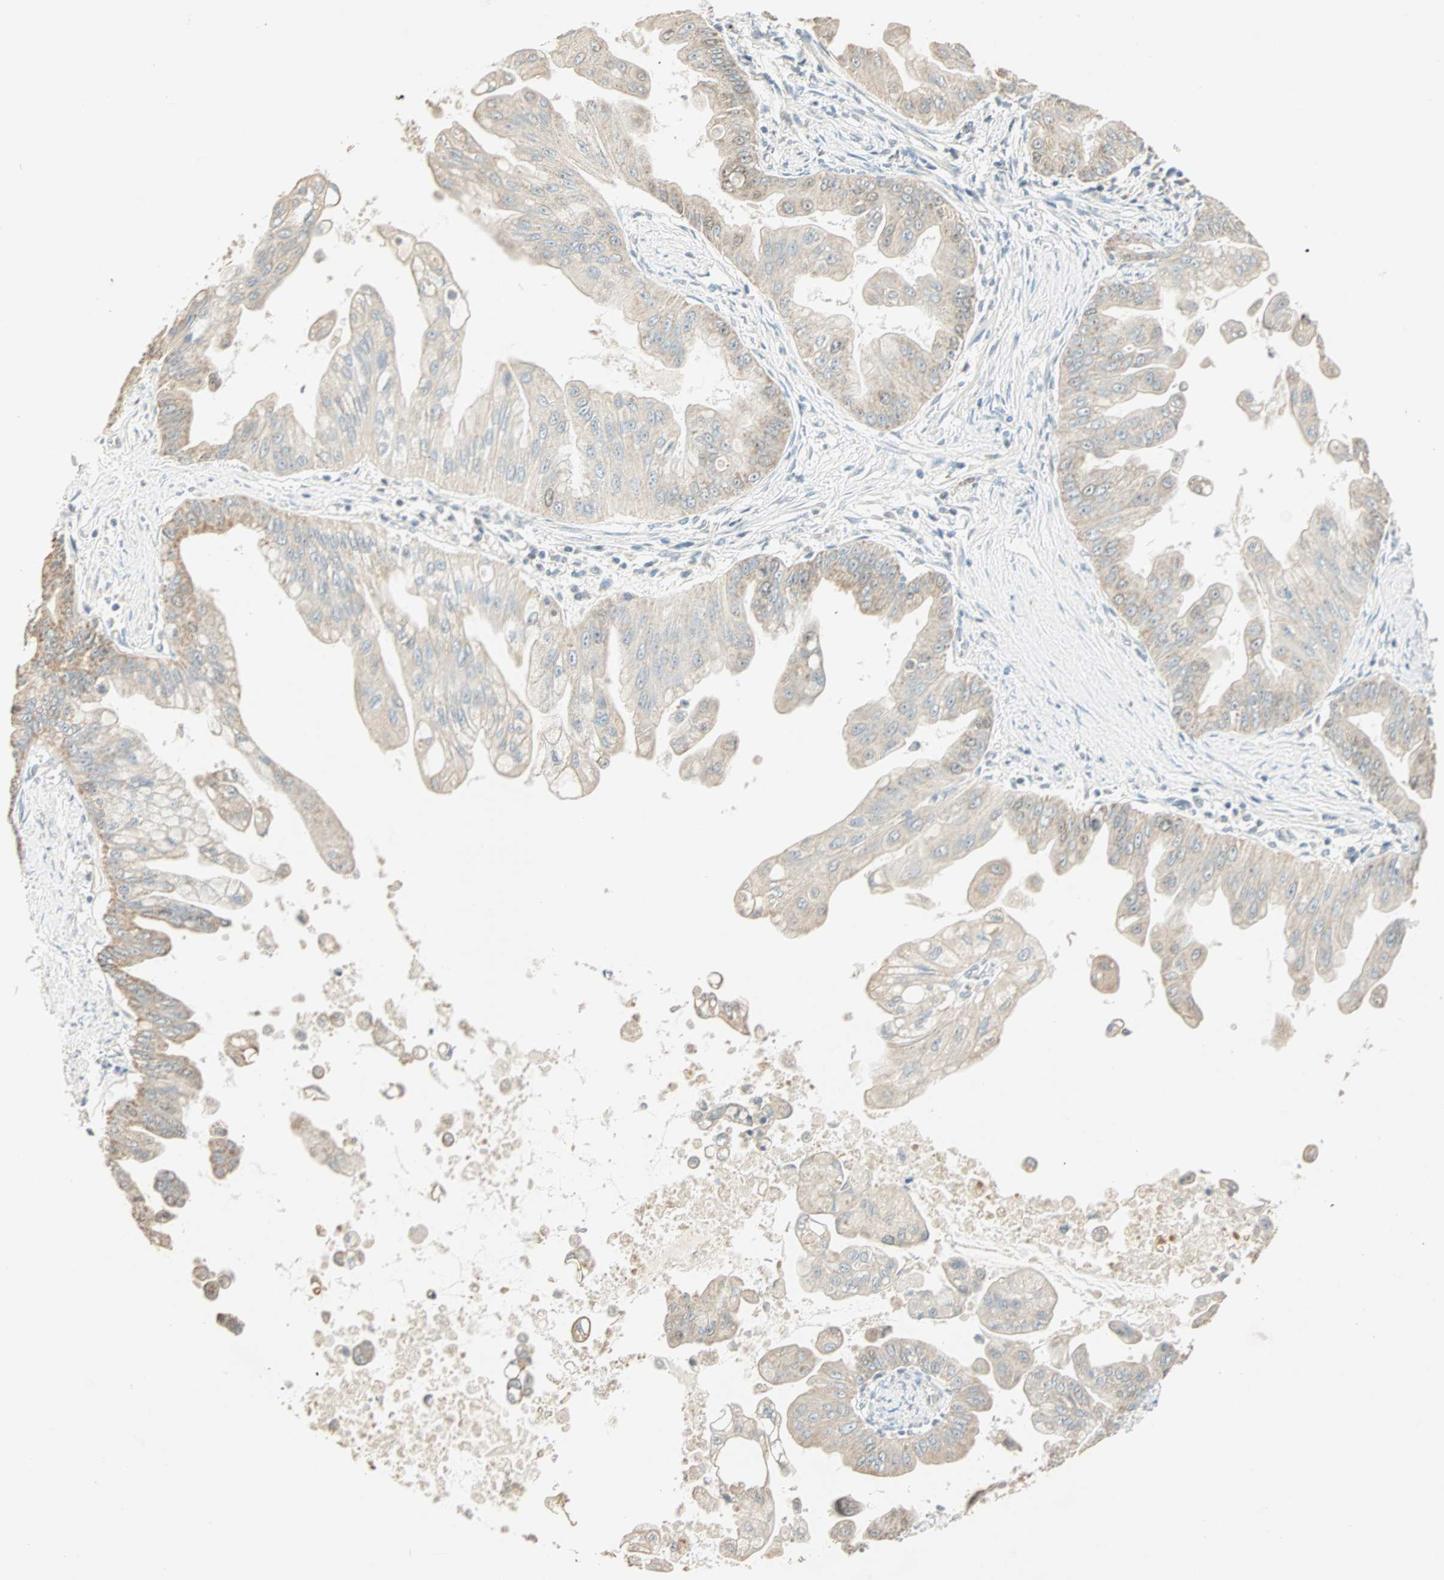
{"staining": {"intensity": "weak", "quantity": "25%-75%", "location": "cytoplasmic/membranous"}, "tissue": "pancreatic cancer", "cell_type": "Tumor cells", "image_type": "cancer", "snomed": [{"axis": "morphology", "description": "Adenocarcinoma, NOS"}, {"axis": "topography", "description": "Pancreas"}], "caption": "The micrograph shows immunohistochemical staining of pancreatic cancer (adenocarcinoma). There is weak cytoplasmic/membranous staining is appreciated in about 25%-75% of tumor cells. (brown staining indicates protein expression, while blue staining denotes nuclei).", "gene": "RAD18", "patient": {"sex": "female", "age": 75}}